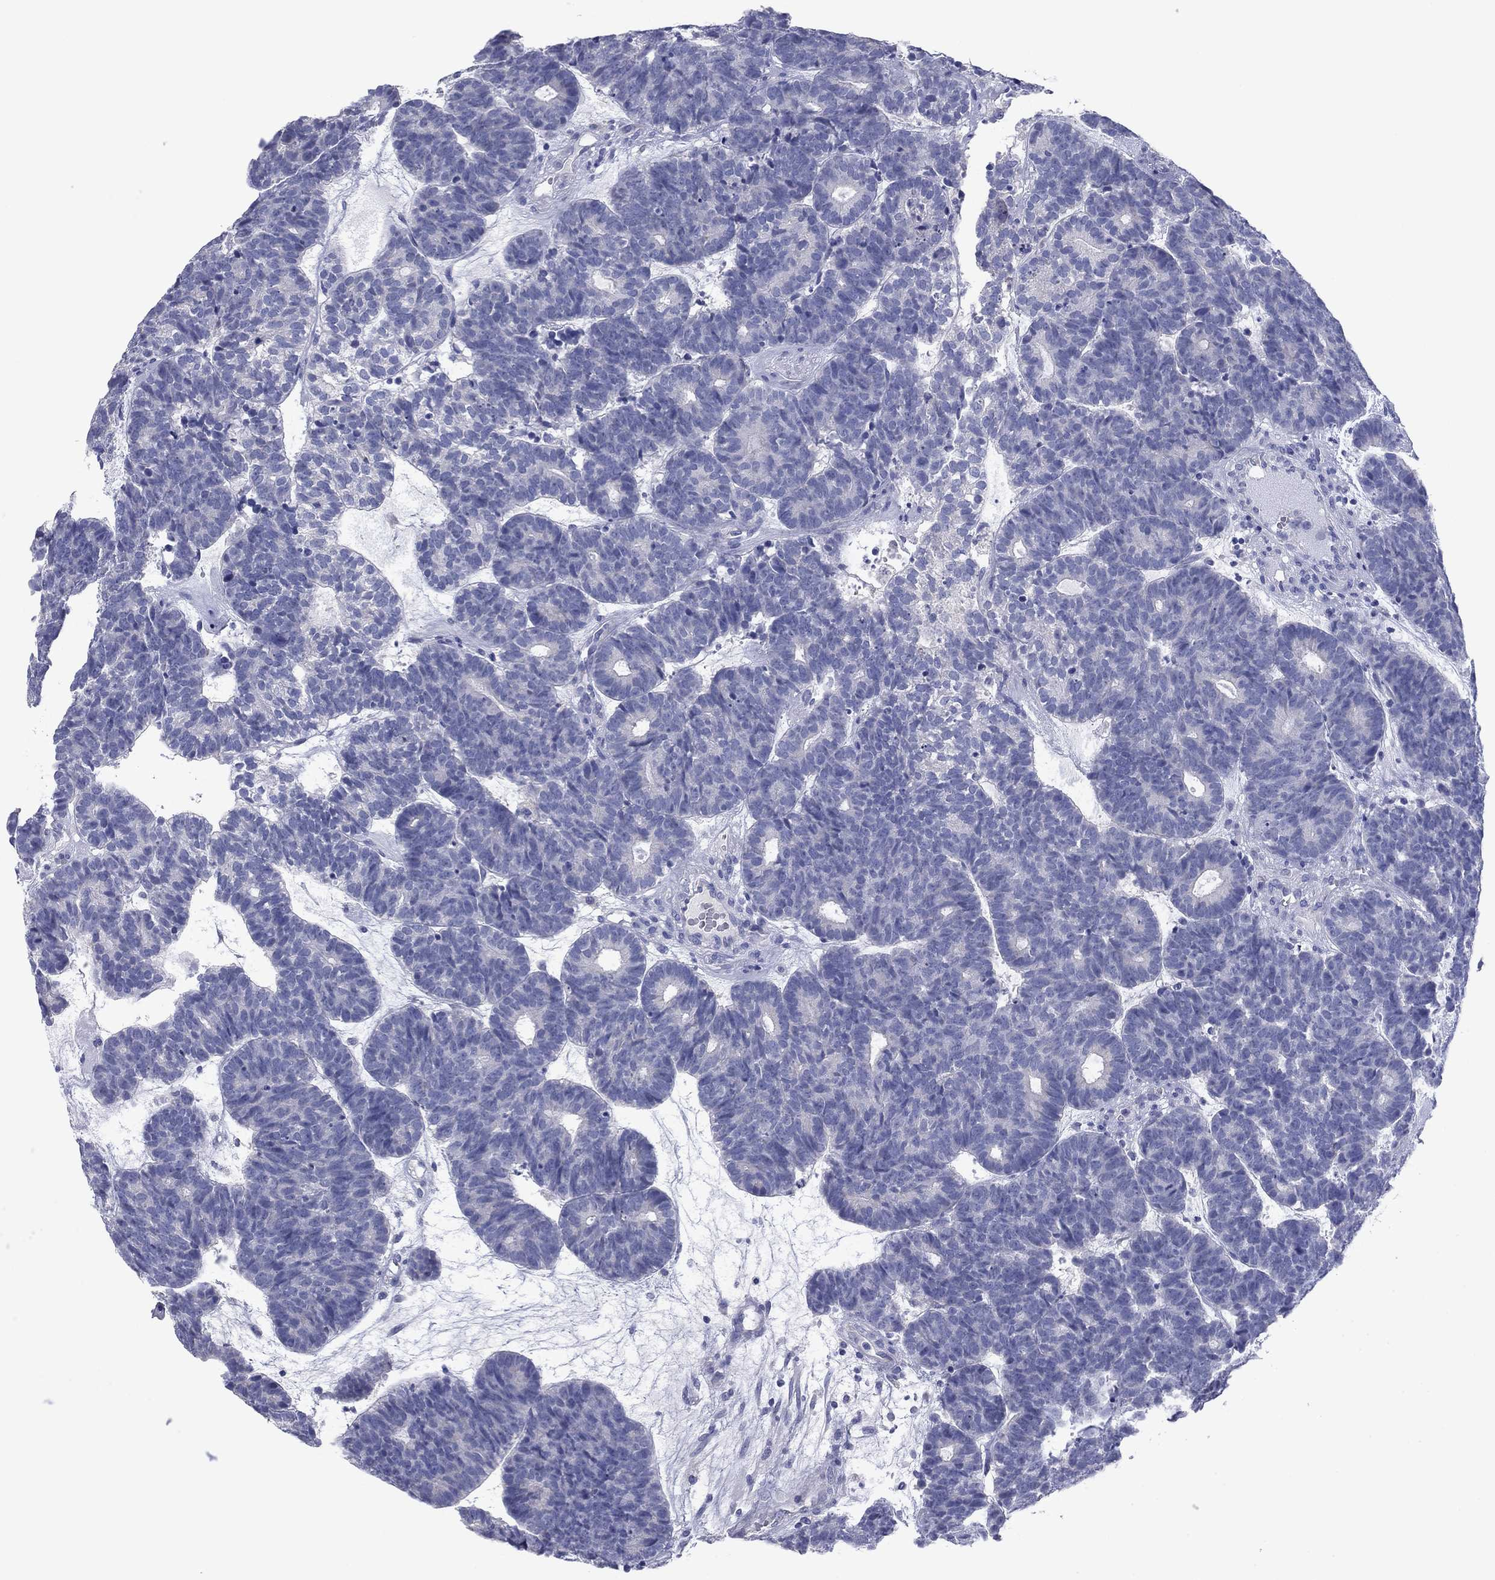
{"staining": {"intensity": "negative", "quantity": "none", "location": "none"}, "tissue": "head and neck cancer", "cell_type": "Tumor cells", "image_type": "cancer", "snomed": [{"axis": "morphology", "description": "Adenocarcinoma, NOS"}, {"axis": "topography", "description": "Head-Neck"}], "caption": "Immunohistochemistry of human adenocarcinoma (head and neck) exhibits no staining in tumor cells.", "gene": "GRK7", "patient": {"sex": "female", "age": 81}}